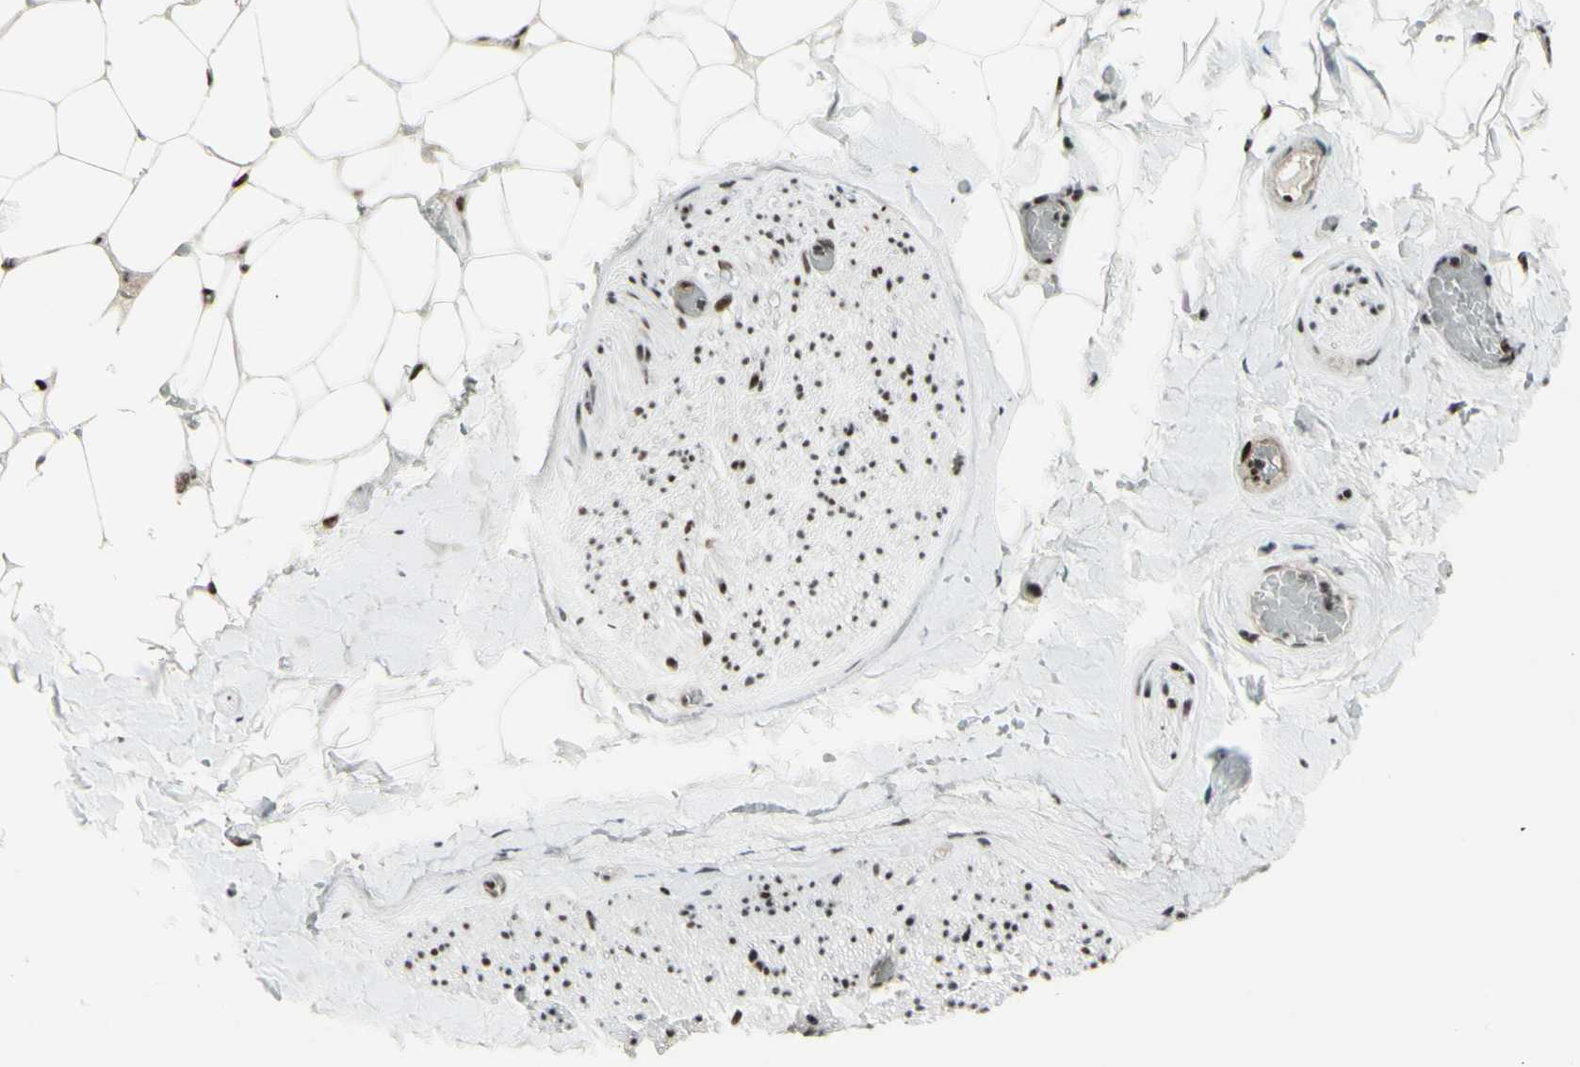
{"staining": {"intensity": "strong", "quantity": ">75%", "location": "nuclear"}, "tissue": "adipose tissue", "cell_type": "Adipocytes", "image_type": "normal", "snomed": [{"axis": "morphology", "description": "Normal tissue, NOS"}, {"axis": "topography", "description": "Peripheral nerve tissue"}], "caption": "Immunohistochemical staining of normal human adipose tissue demonstrates >75% levels of strong nuclear protein expression in about >75% of adipocytes.", "gene": "SUPT6H", "patient": {"sex": "male", "age": 70}}